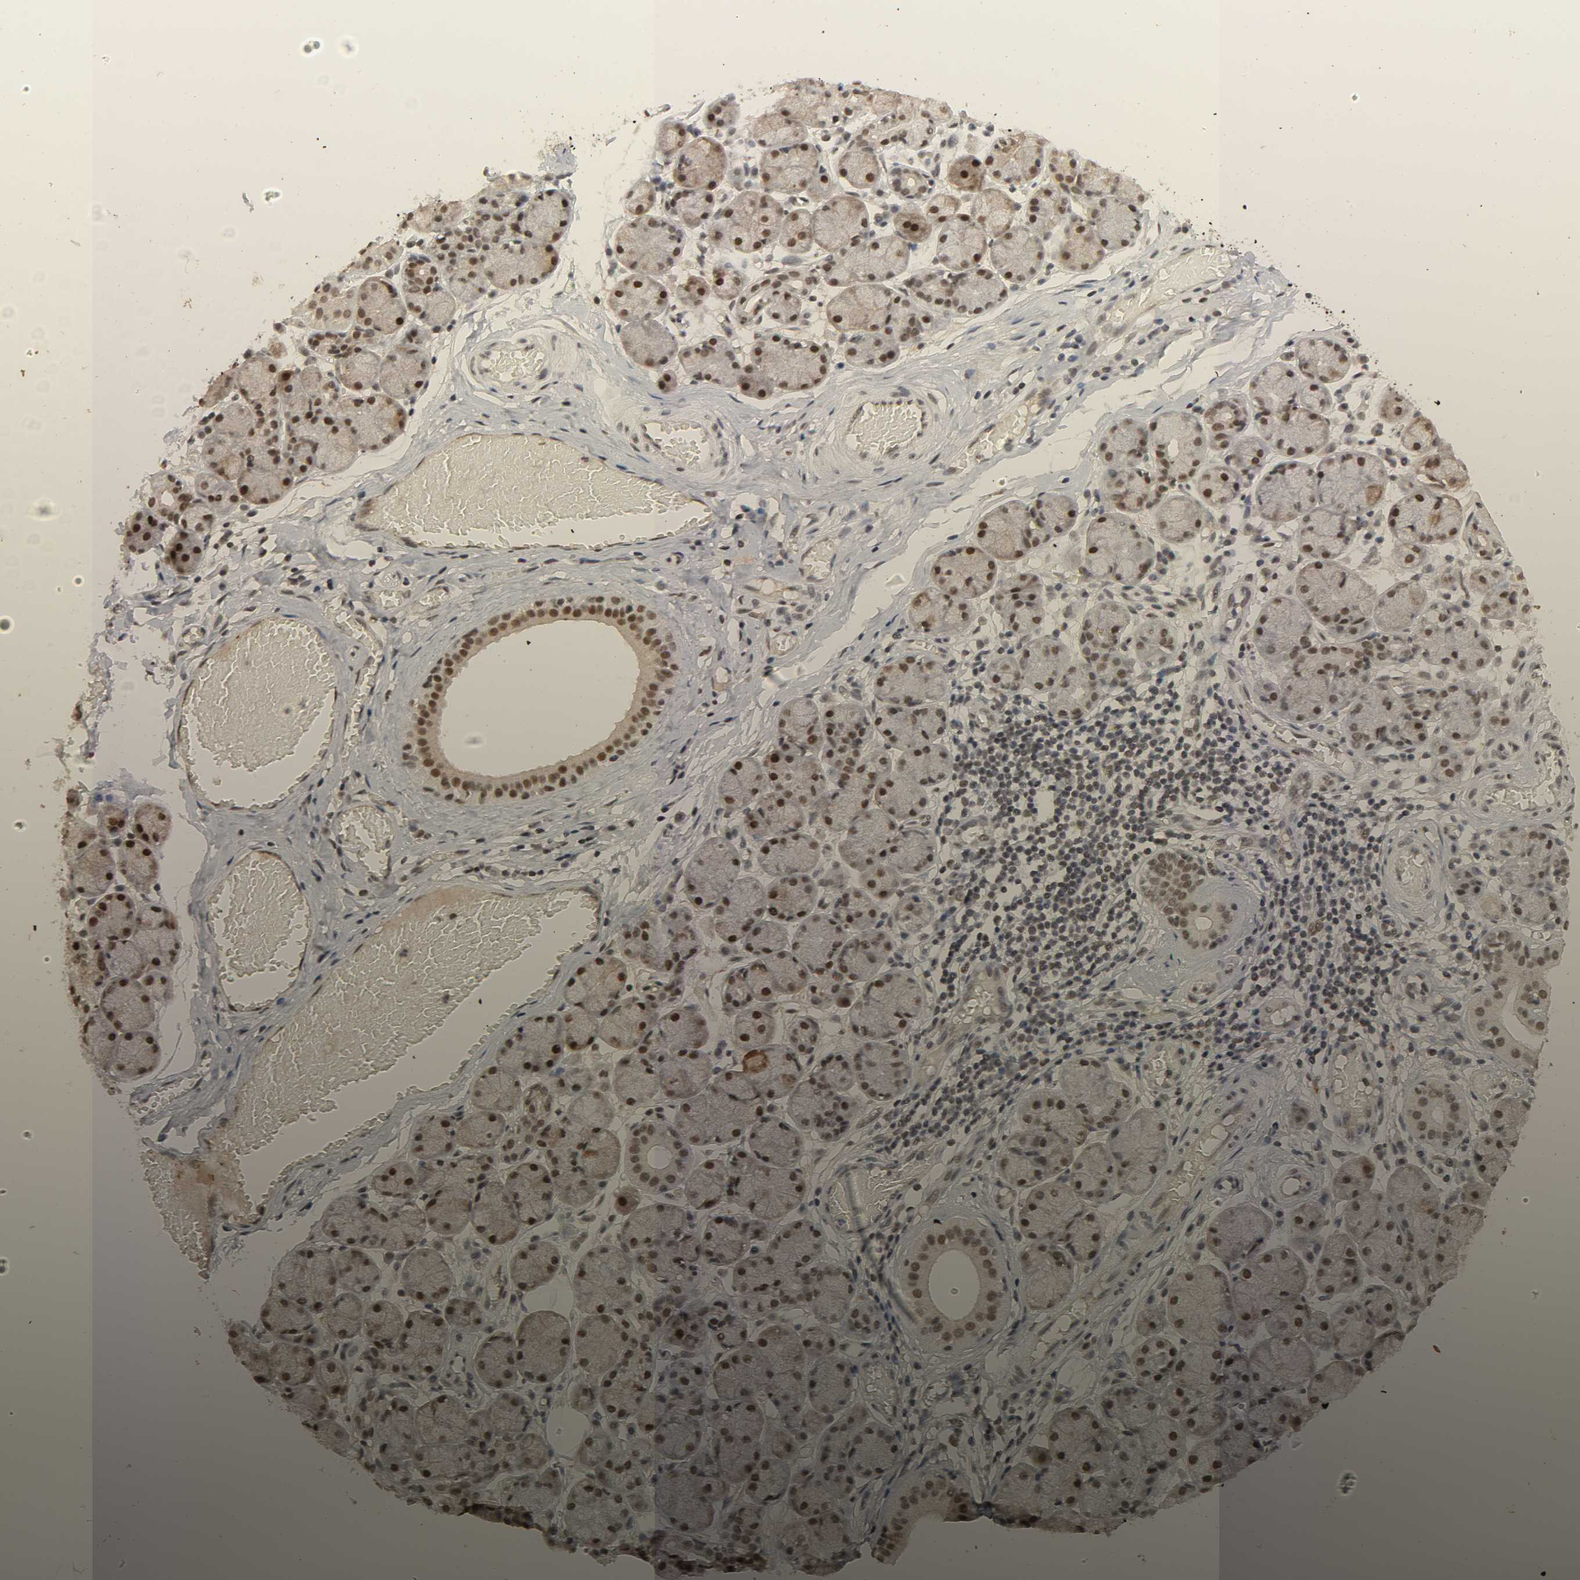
{"staining": {"intensity": "strong", "quantity": ">75%", "location": "cytoplasmic/membranous,nuclear"}, "tissue": "salivary gland", "cell_type": "Glandular cells", "image_type": "normal", "snomed": [{"axis": "morphology", "description": "Normal tissue, NOS"}, {"axis": "topography", "description": "Salivary gland"}], "caption": "A high amount of strong cytoplasmic/membranous,nuclear expression is appreciated in approximately >75% of glandular cells in normal salivary gland.", "gene": "NCOA6", "patient": {"sex": "female", "age": 24}}